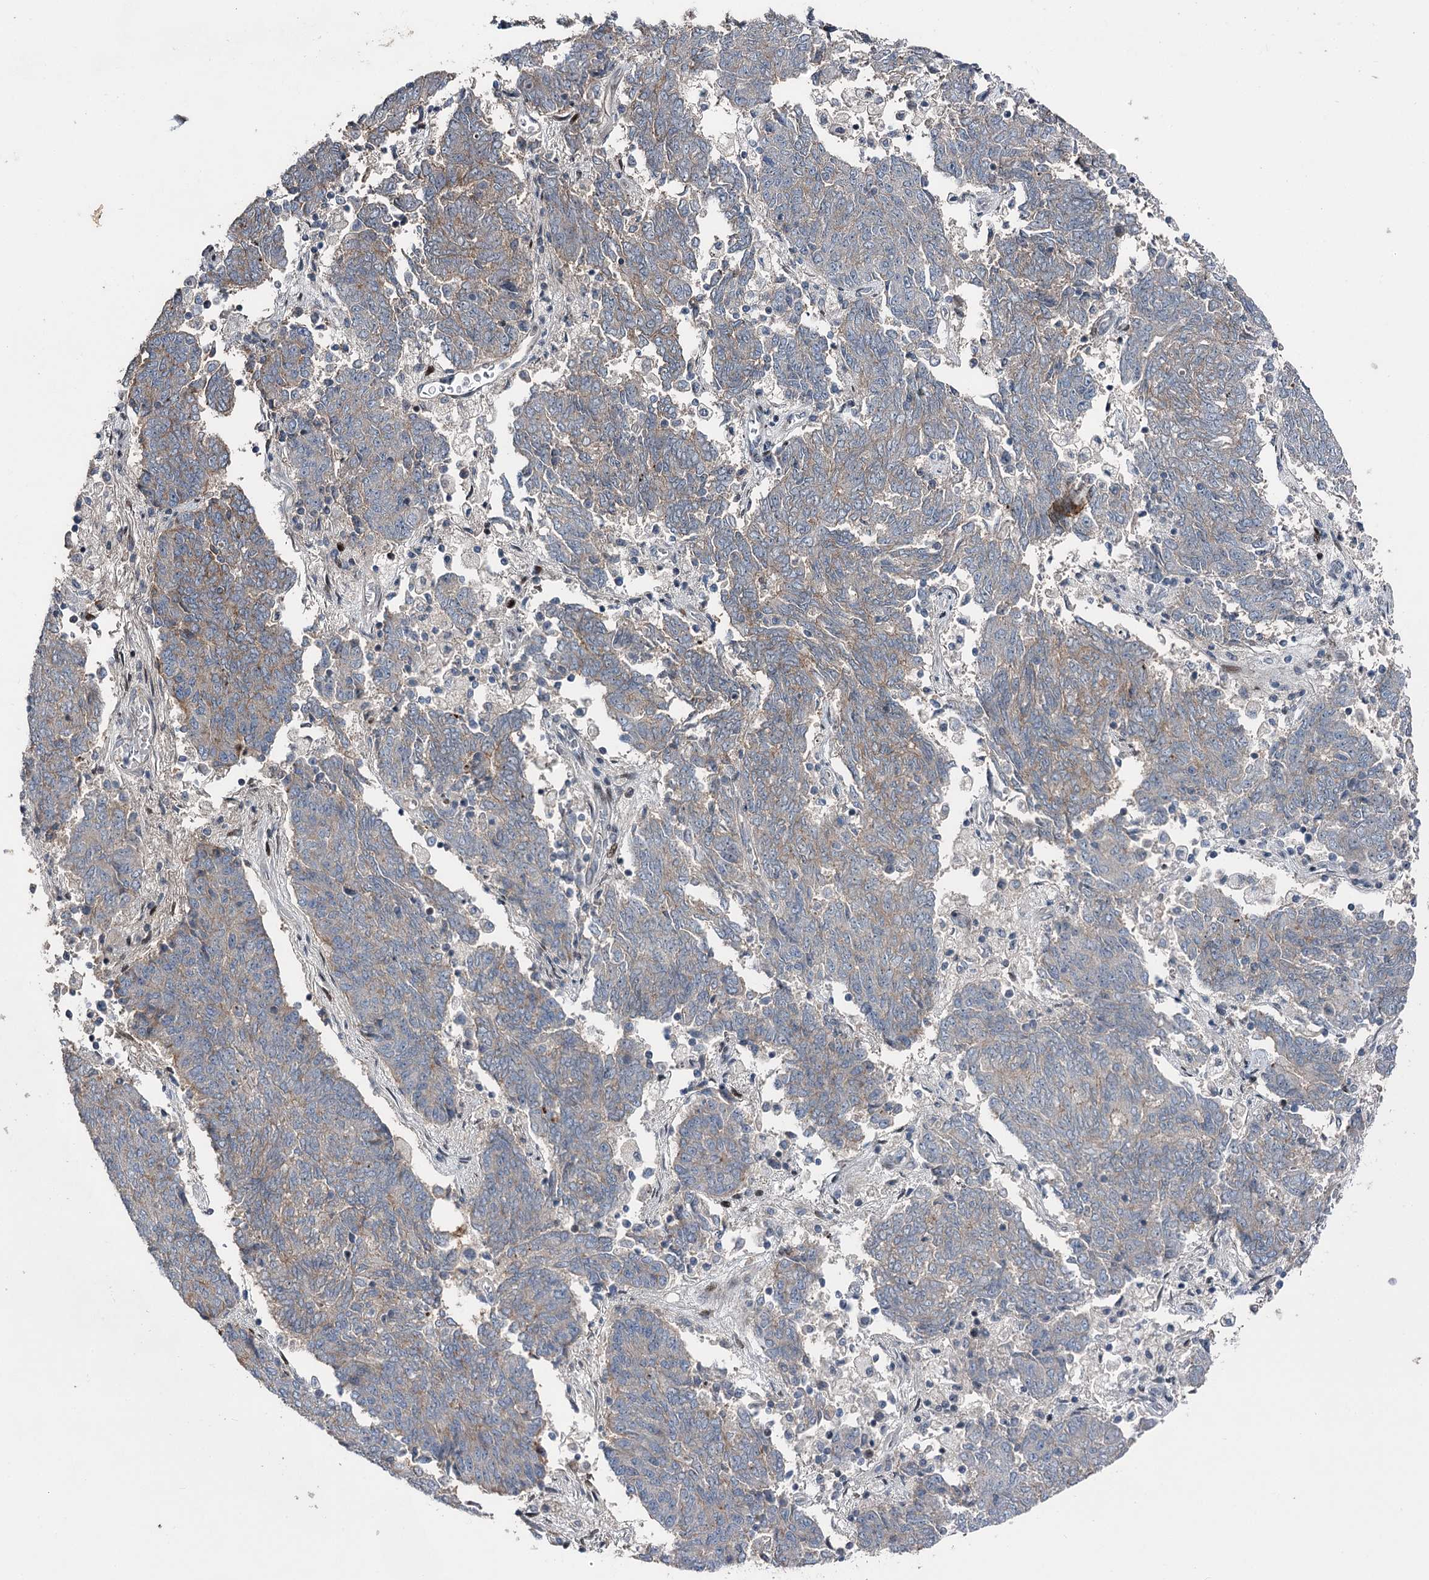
{"staining": {"intensity": "weak", "quantity": "25%-75%", "location": "cytoplasmic/membranous"}, "tissue": "endometrial cancer", "cell_type": "Tumor cells", "image_type": "cancer", "snomed": [{"axis": "morphology", "description": "Adenocarcinoma, NOS"}, {"axis": "topography", "description": "Endometrium"}], "caption": "This image reveals IHC staining of endometrial cancer (adenocarcinoma), with low weak cytoplasmic/membranous staining in approximately 25%-75% of tumor cells.", "gene": "ITFG2", "patient": {"sex": "female", "age": 80}}